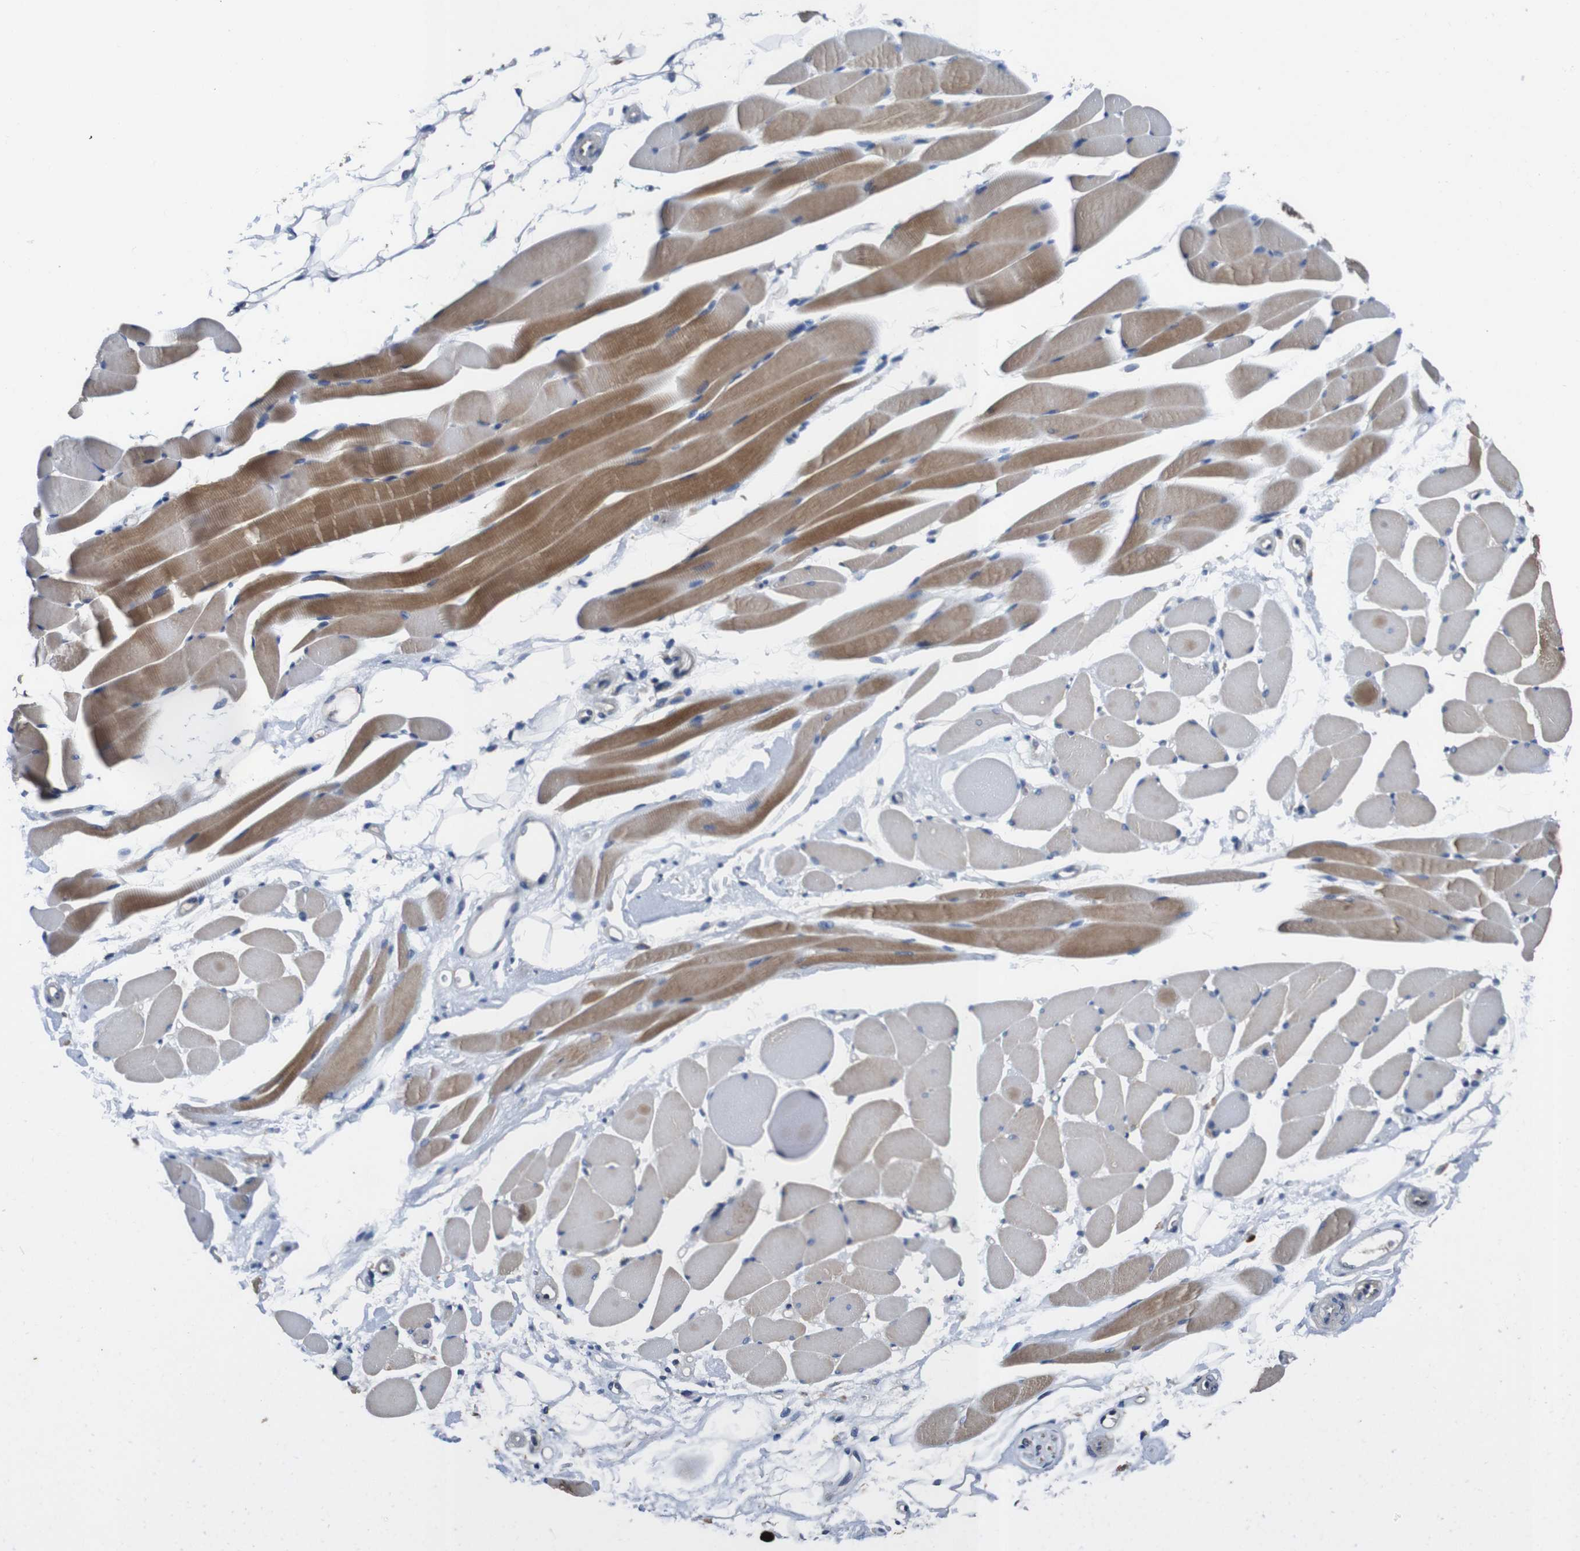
{"staining": {"intensity": "moderate", "quantity": ">75%", "location": "cytoplasmic/membranous"}, "tissue": "skeletal muscle", "cell_type": "Myocytes", "image_type": "normal", "snomed": [{"axis": "morphology", "description": "Normal tissue, NOS"}, {"axis": "topography", "description": "Skeletal muscle"}, {"axis": "topography", "description": "Peripheral nerve tissue"}], "caption": "Moderate cytoplasmic/membranous positivity for a protein is identified in about >75% of myocytes of normal skeletal muscle using immunohistochemistry.", "gene": "GLIPR1", "patient": {"sex": "female", "age": 84}}